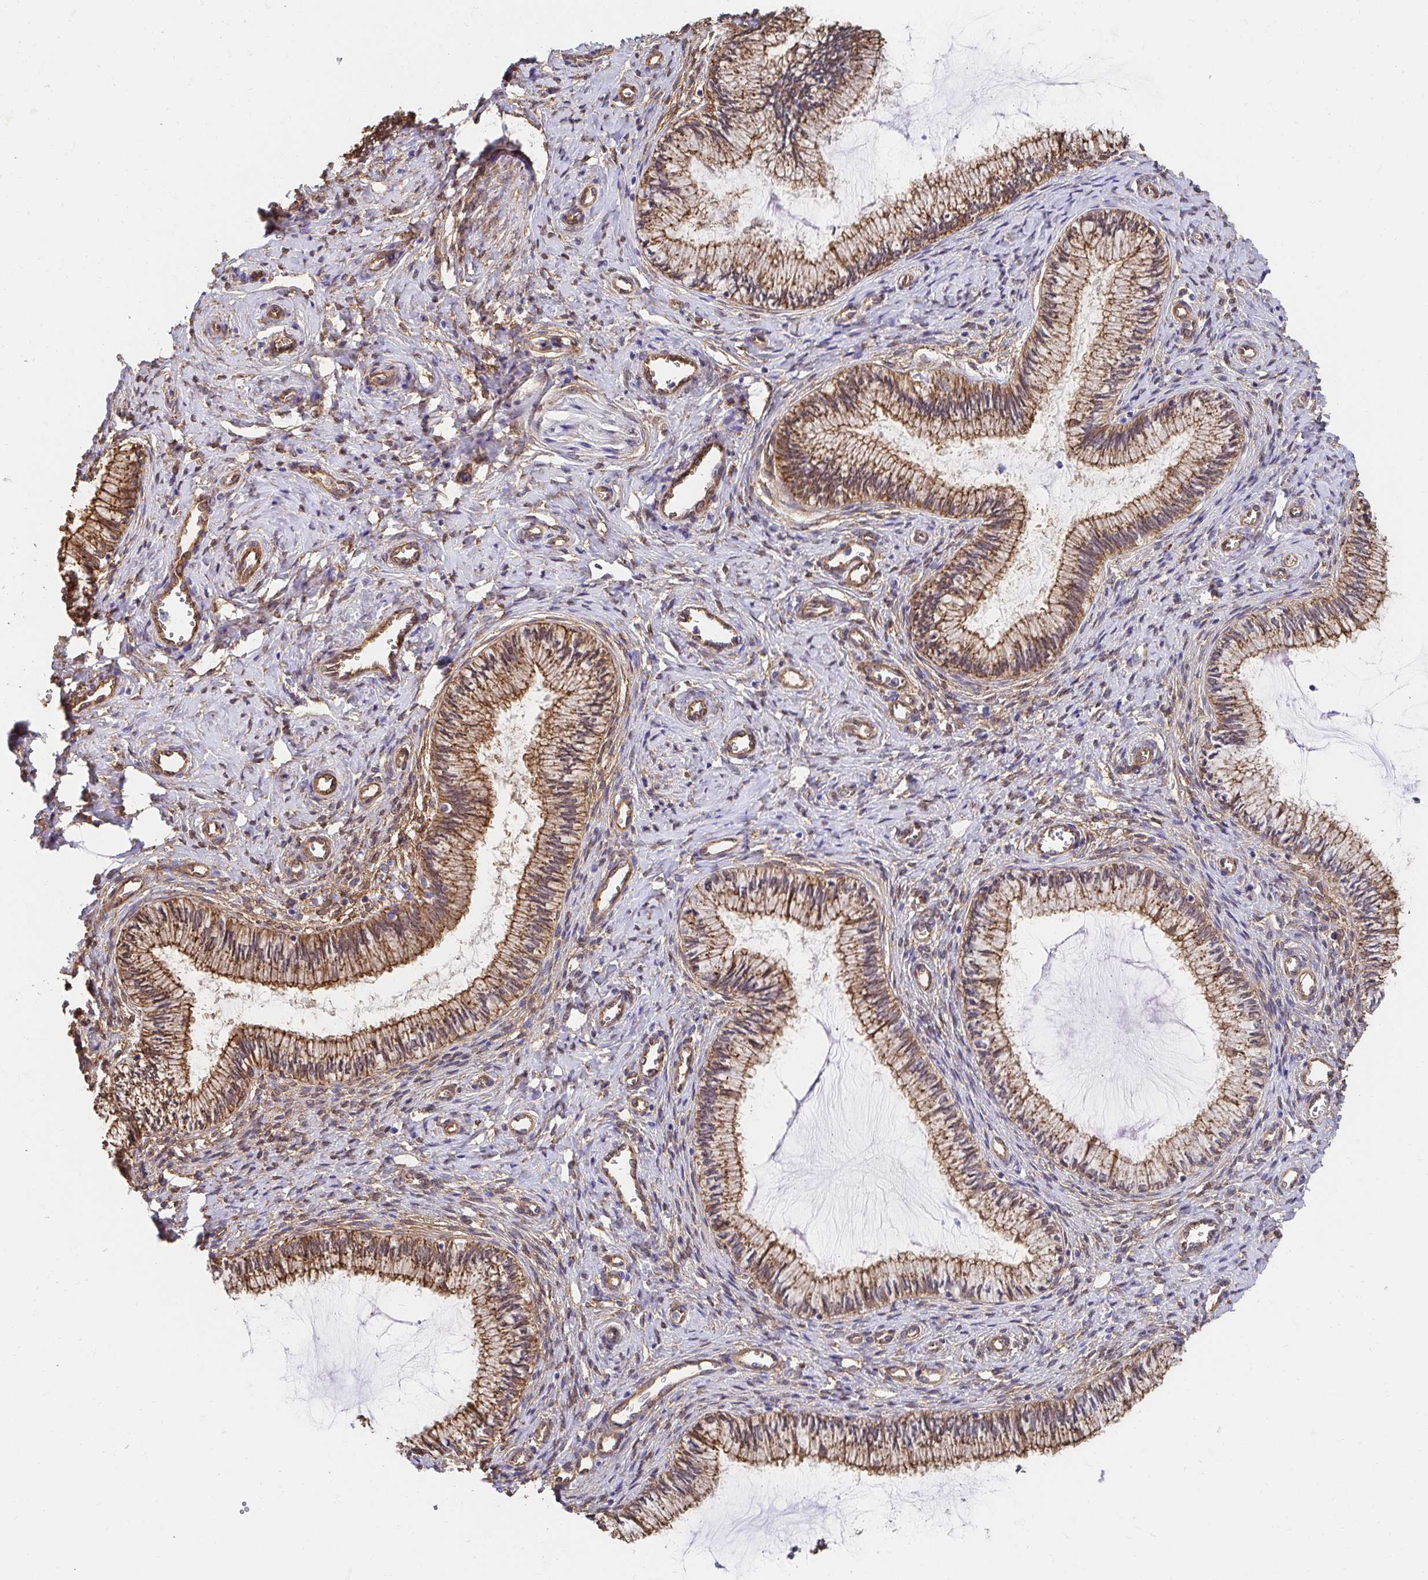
{"staining": {"intensity": "moderate", "quantity": ">75%", "location": "cytoplasmic/membranous"}, "tissue": "cervix", "cell_type": "Glandular cells", "image_type": "normal", "snomed": [{"axis": "morphology", "description": "Normal tissue, NOS"}, {"axis": "topography", "description": "Cervix"}], "caption": "Benign cervix was stained to show a protein in brown. There is medium levels of moderate cytoplasmic/membranous expression in approximately >75% of glandular cells. Nuclei are stained in blue.", "gene": "CTTN", "patient": {"sex": "female", "age": 24}}